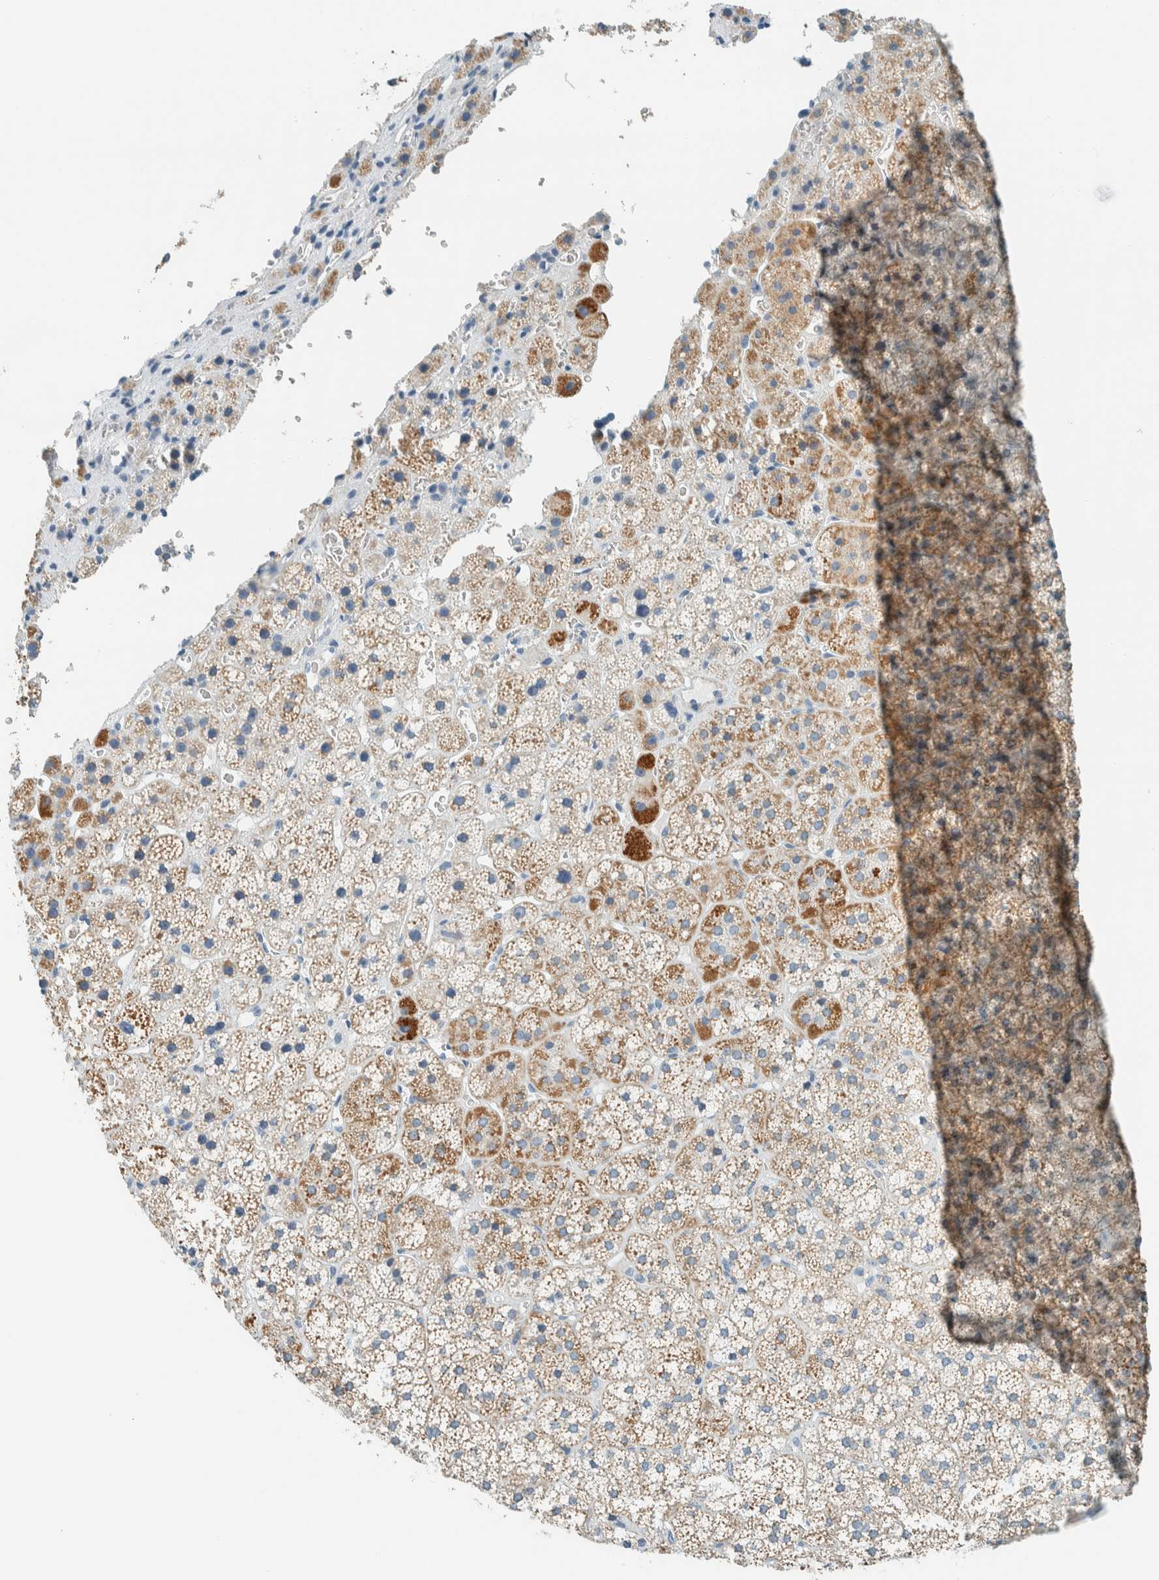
{"staining": {"intensity": "moderate", "quantity": "<25%", "location": "cytoplasmic/membranous"}, "tissue": "adrenal gland", "cell_type": "Glandular cells", "image_type": "normal", "snomed": [{"axis": "morphology", "description": "Normal tissue, NOS"}, {"axis": "topography", "description": "Adrenal gland"}], "caption": "This photomicrograph shows IHC staining of unremarkable adrenal gland, with low moderate cytoplasmic/membranous expression in about <25% of glandular cells.", "gene": "SLFN12", "patient": {"sex": "female", "age": 44}}